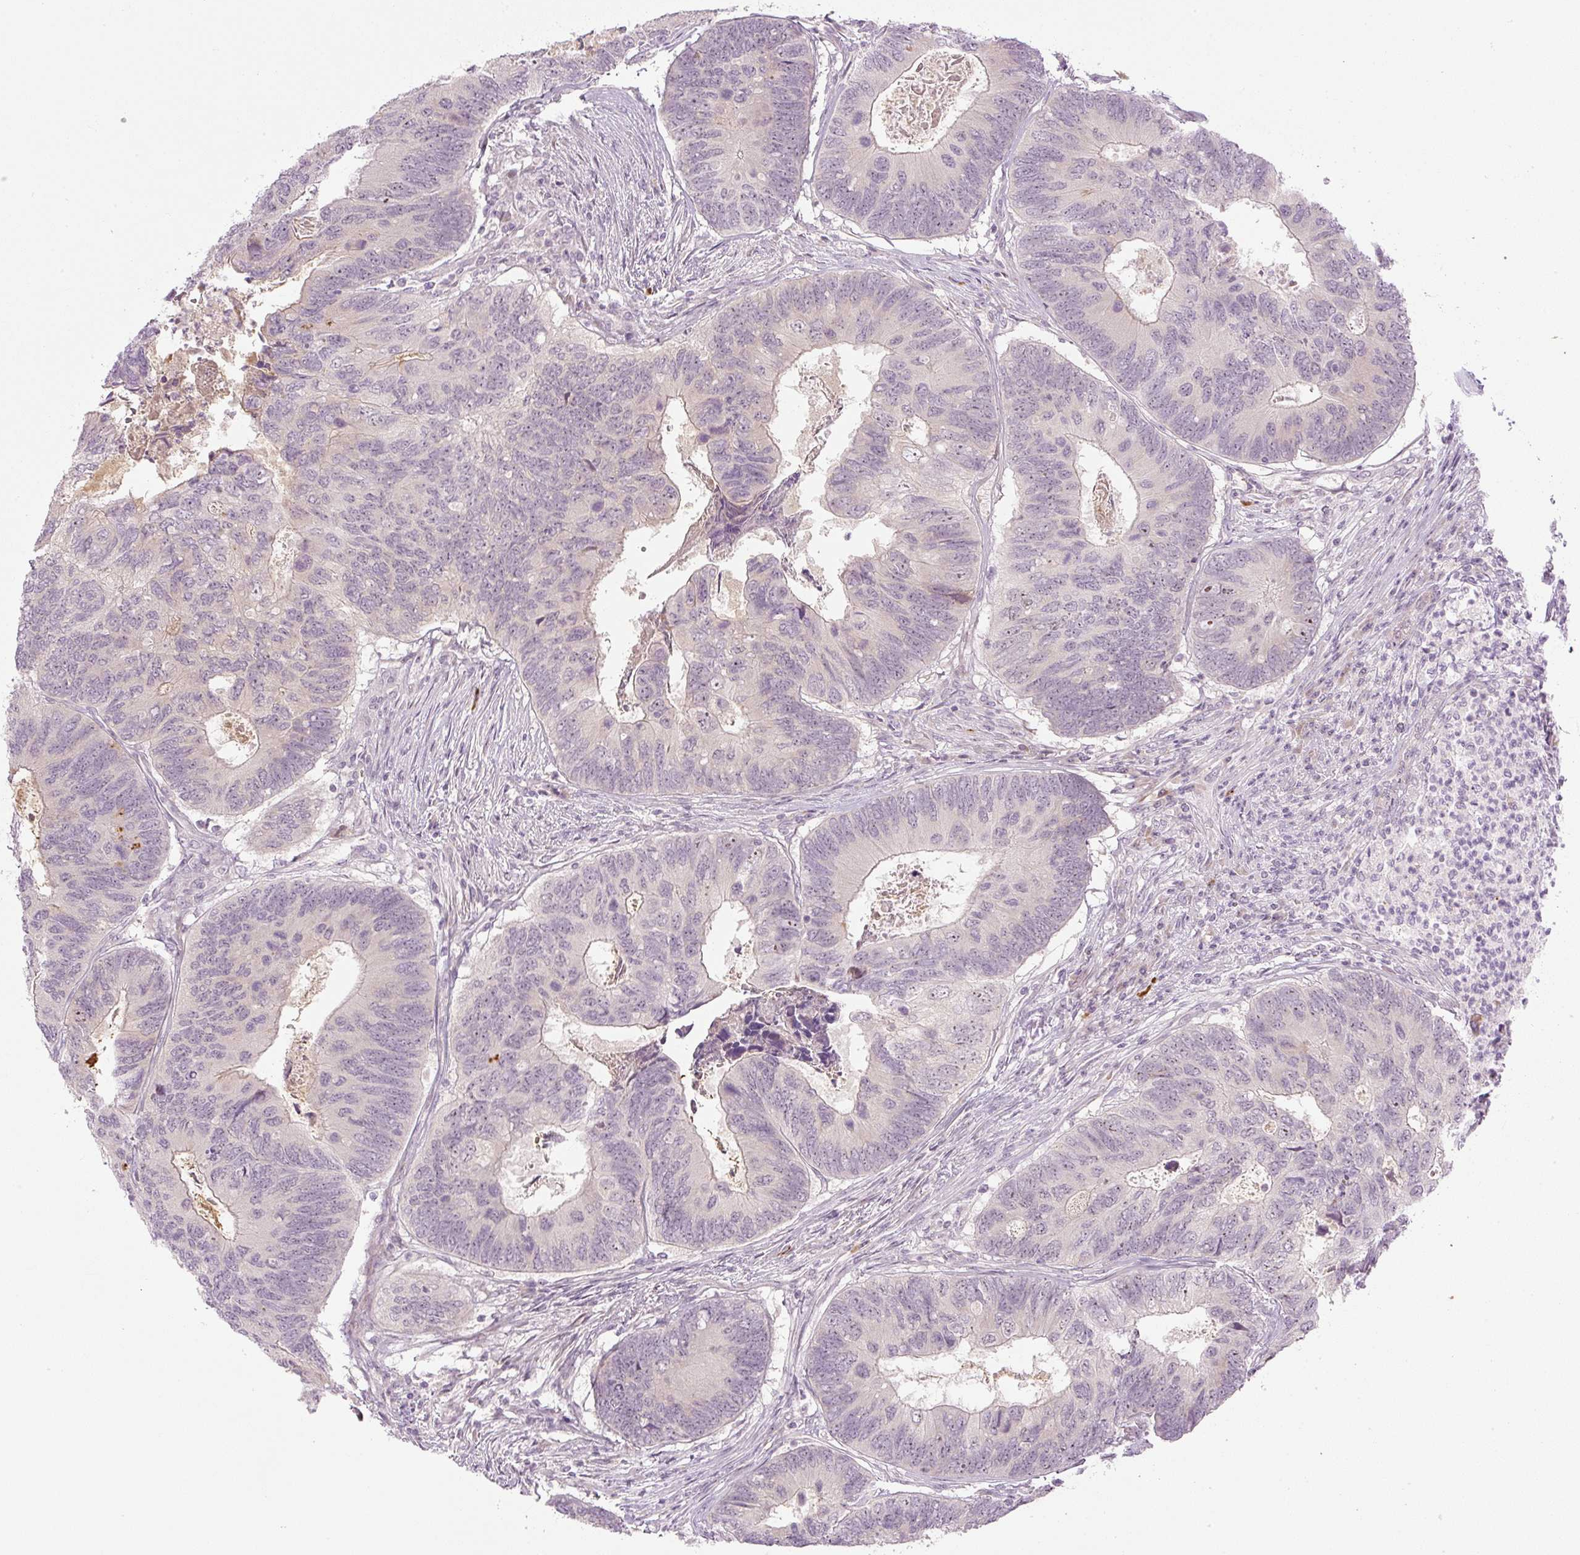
{"staining": {"intensity": "weak", "quantity": "<25%", "location": "nuclear"}, "tissue": "colorectal cancer", "cell_type": "Tumor cells", "image_type": "cancer", "snomed": [{"axis": "morphology", "description": "Adenocarcinoma, NOS"}, {"axis": "topography", "description": "Colon"}], "caption": "High power microscopy photomicrograph of an immunohistochemistry (IHC) micrograph of colorectal cancer, revealing no significant staining in tumor cells. Brightfield microscopy of immunohistochemistry stained with DAB (3,3'-diaminobenzidine) (brown) and hematoxylin (blue), captured at high magnification.", "gene": "AAR2", "patient": {"sex": "female", "age": 67}}